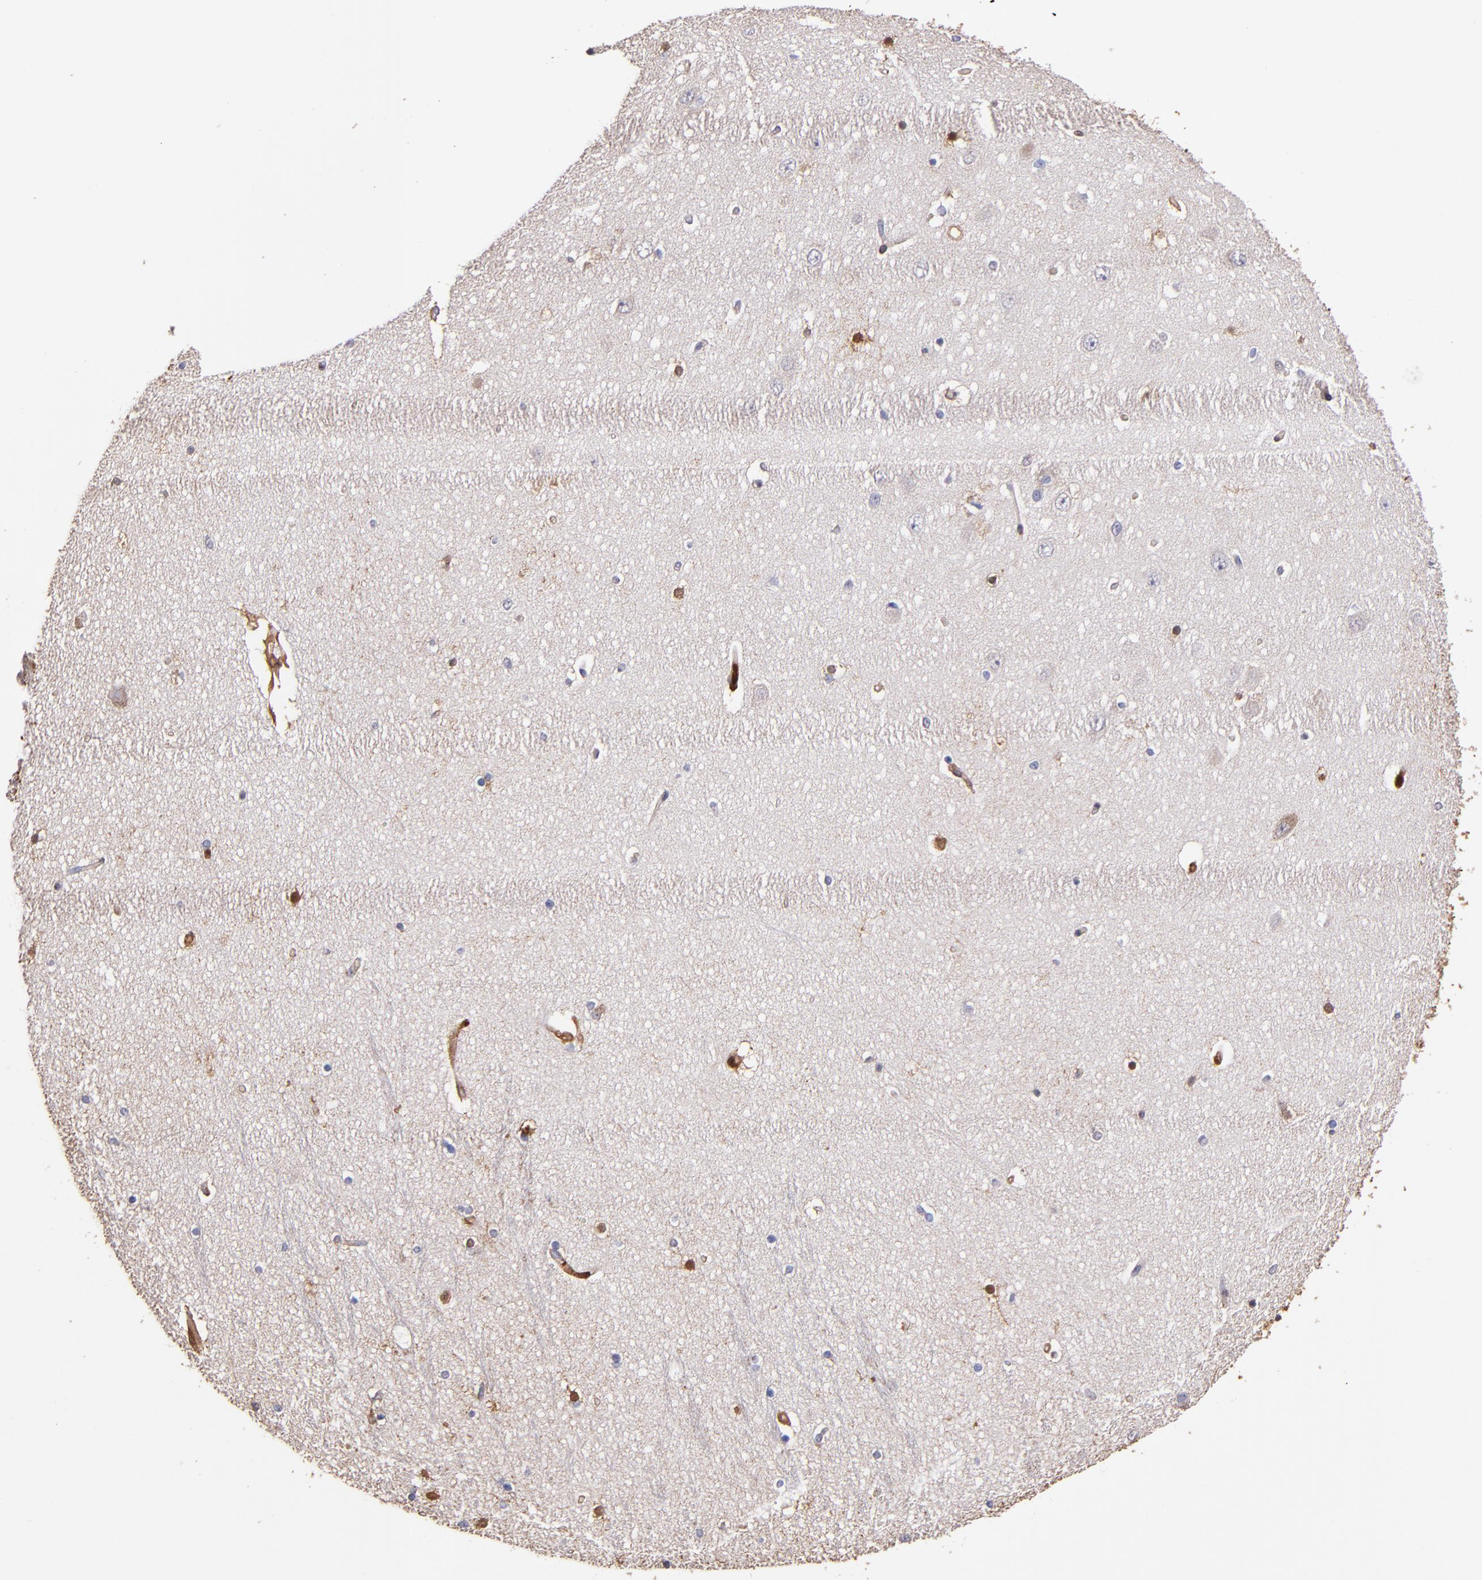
{"staining": {"intensity": "moderate", "quantity": "<25%", "location": "cytoplasmic/membranous"}, "tissue": "hippocampus", "cell_type": "Glial cells", "image_type": "normal", "snomed": [{"axis": "morphology", "description": "Normal tissue, NOS"}, {"axis": "topography", "description": "Hippocampus"}], "caption": "This micrograph shows IHC staining of normal hippocampus, with low moderate cytoplasmic/membranous expression in approximately <25% of glial cells.", "gene": "S100A6", "patient": {"sex": "female", "age": 54}}